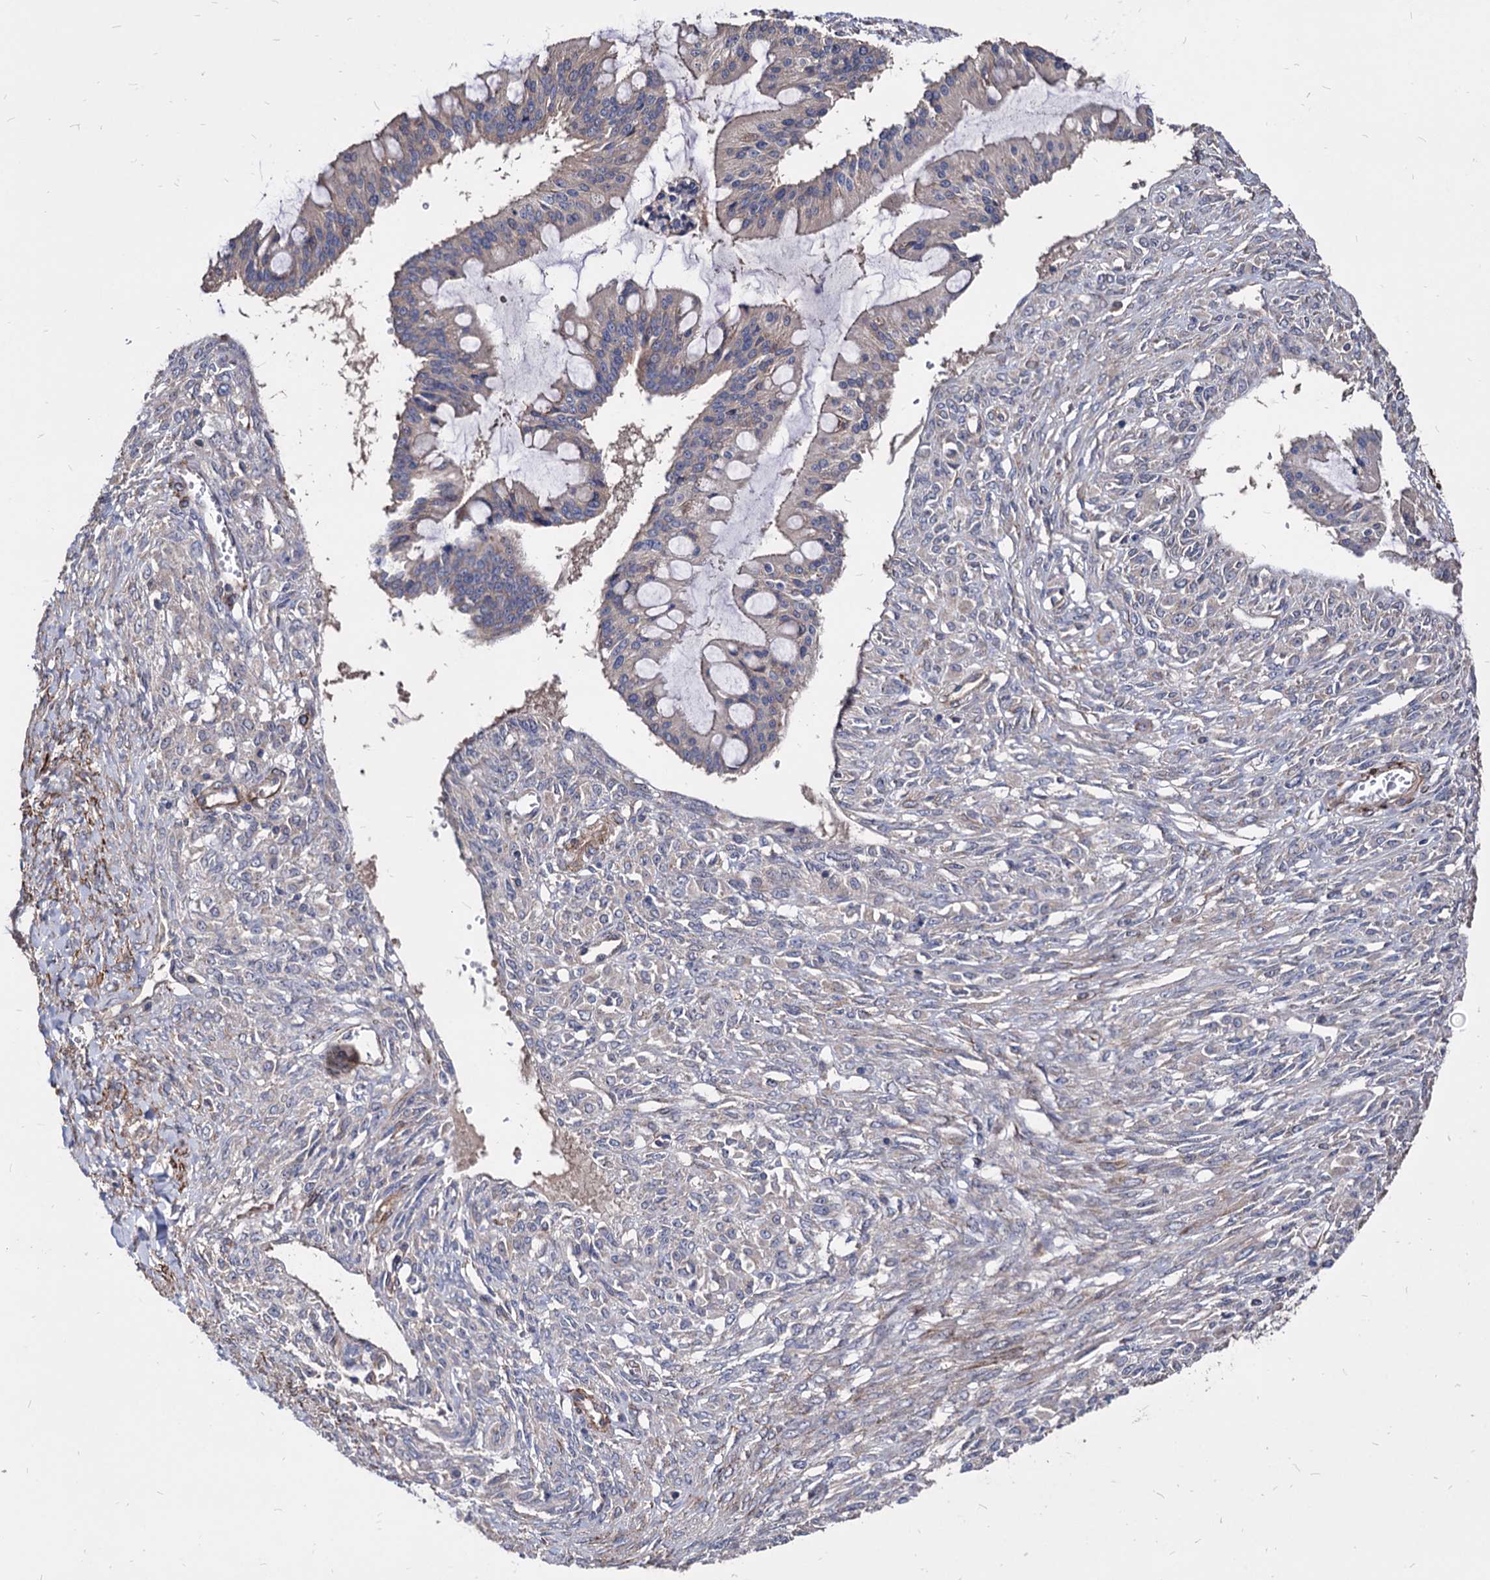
{"staining": {"intensity": "weak", "quantity": "25%-75%", "location": "cytoplasmic/membranous"}, "tissue": "ovarian cancer", "cell_type": "Tumor cells", "image_type": "cancer", "snomed": [{"axis": "morphology", "description": "Cystadenocarcinoma, mucinous, NOS"}, {"axis": "topography", "description": "Ovary"}], "caption": "Immunohistochemical staining of ovarian mucinous cystadenocarcinoma displays low levels of weak cytoplasmic/membranous protein positivity in approximately 25%-75% of tumor cells.", "gene": "WDR11", "patient": {"sex": "female", "age": 73}}